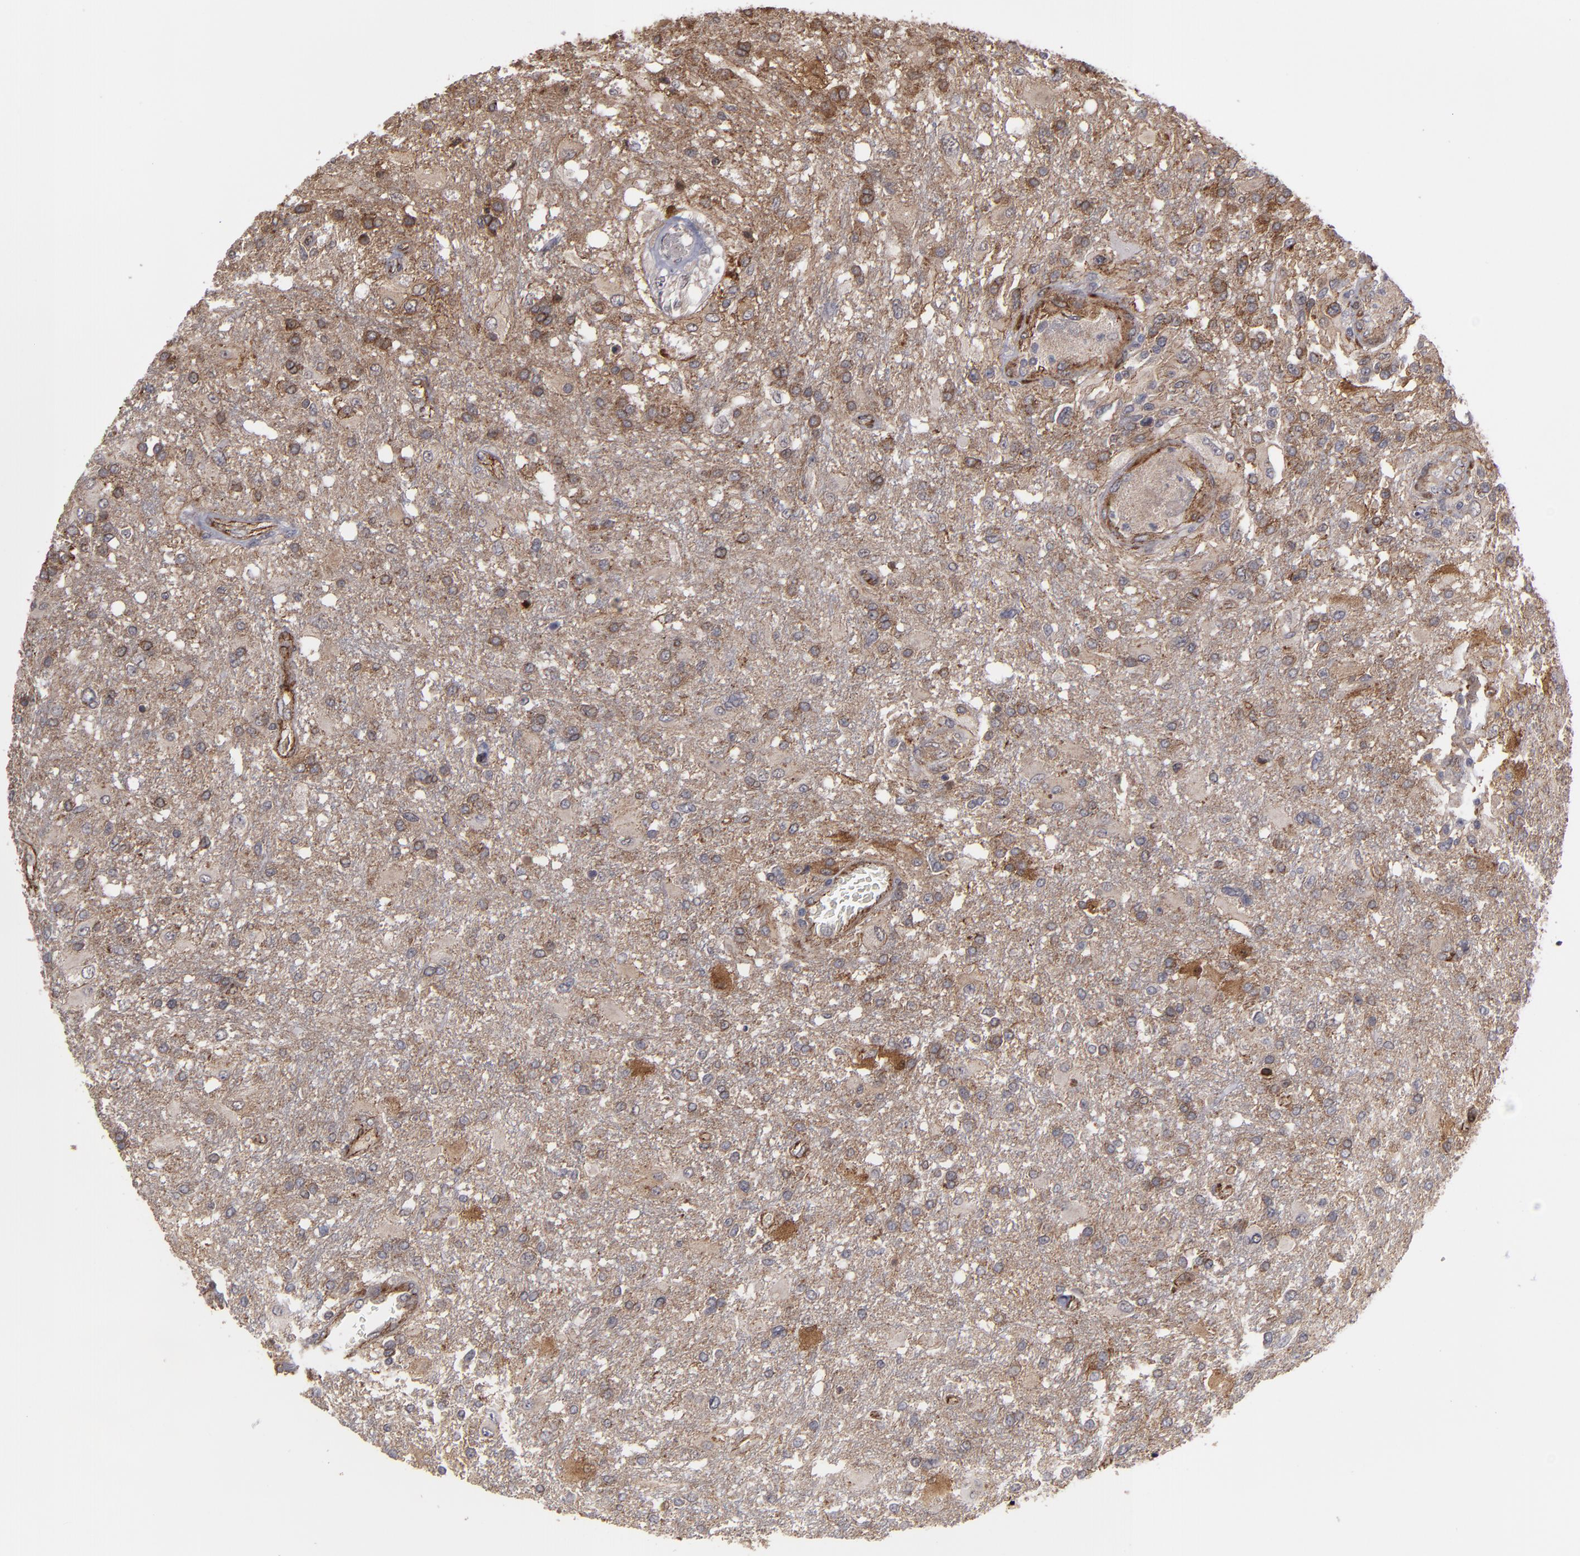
{"staining": {"intensity": "moderate", "quantity": ">75%", "location": "cytoplasmic/membranous"}, "tissue": "glioma", "cell_type": "Tumor cells", "image_type": "cancer", "snomed": [{"axis": "morphology", "description": "Glioma, malignant, High grade"}, {"axis": "topography", "description": "Cerebral cortex"}], "caption": "Human glioma stained for a protein (brown) demonstrates moderate cytoplasmic/membranous positive staining in approximately >75% of tumor cells.", "gene": "TJP1", "patient": {"sex": "male", "age": 79}}